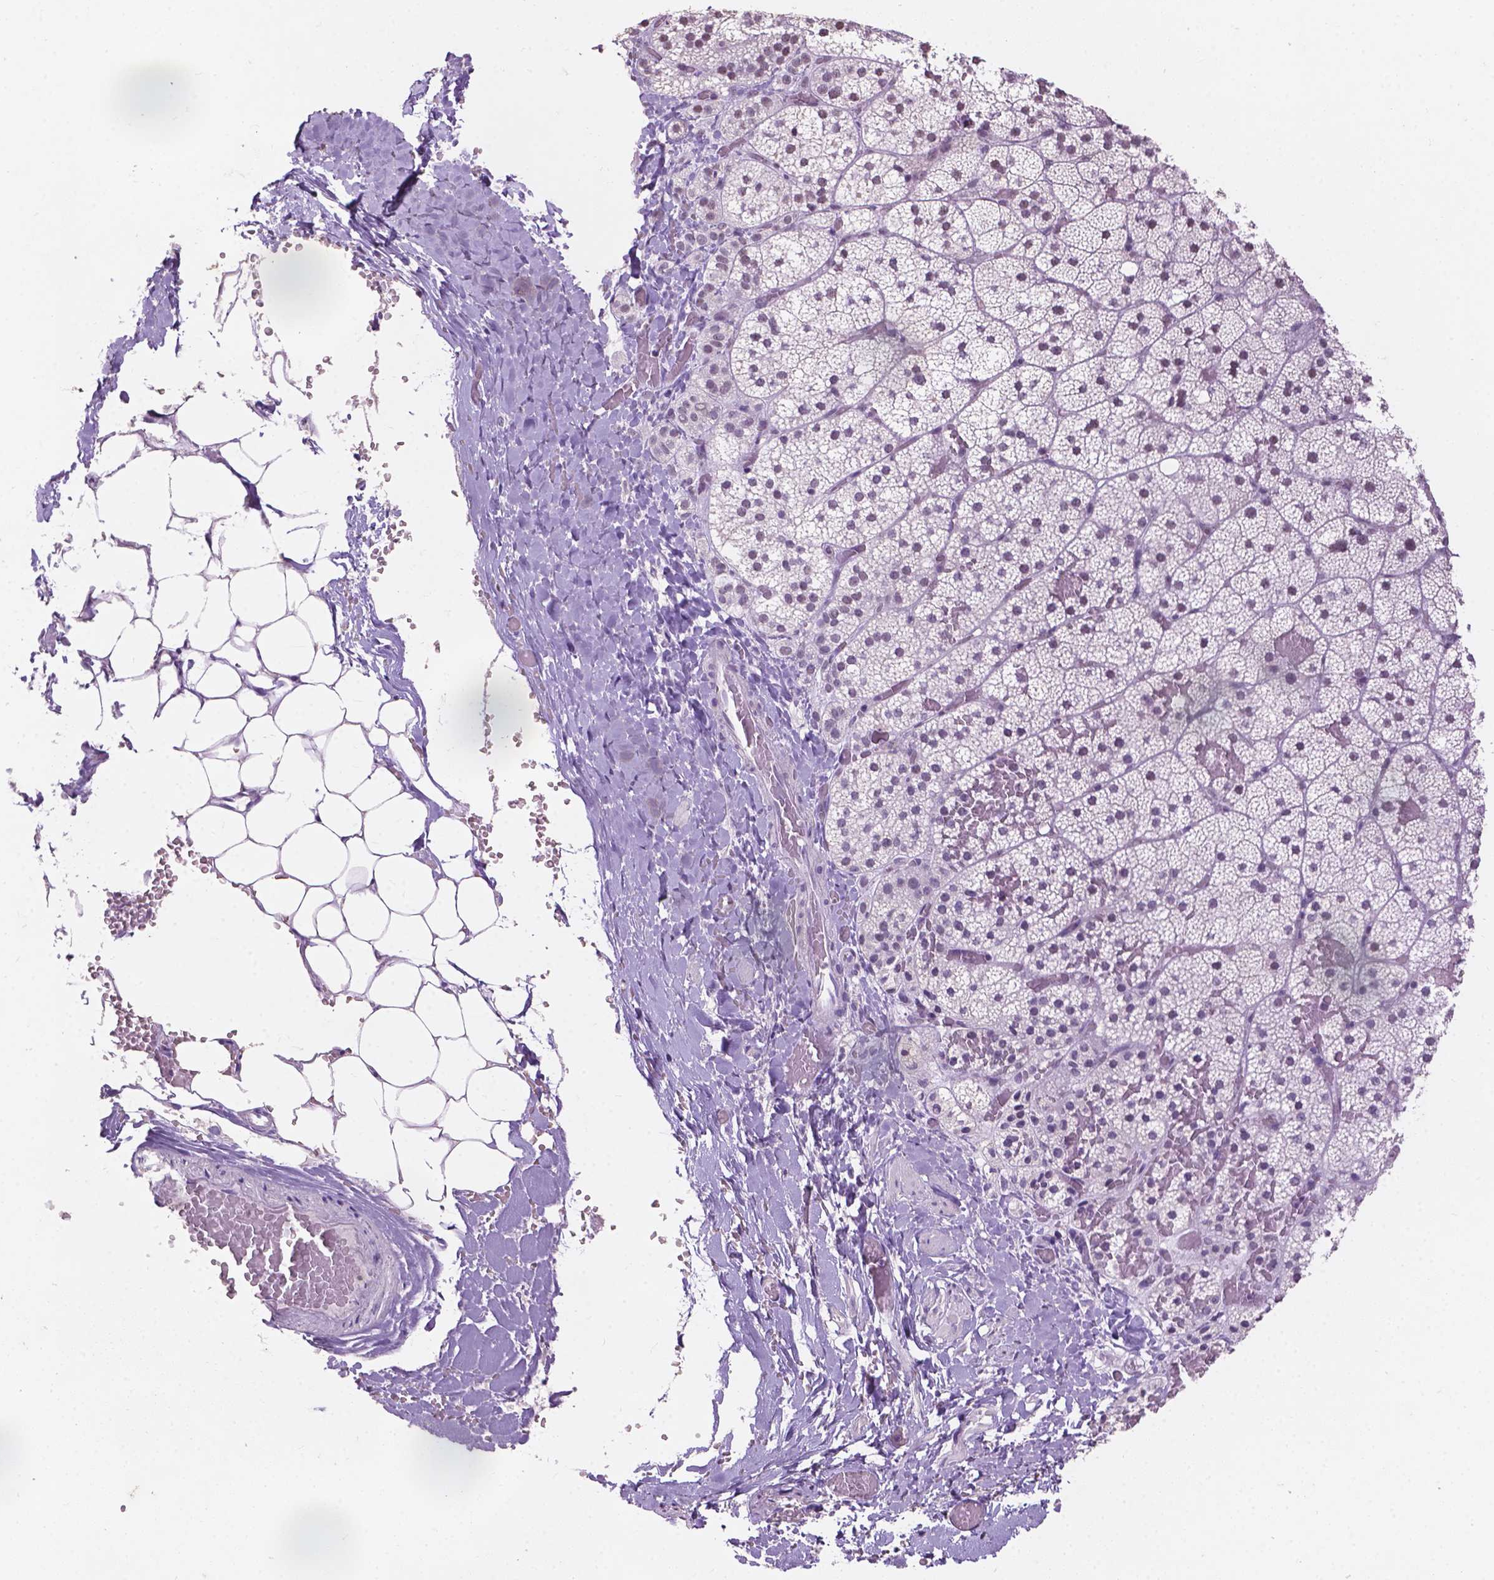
{"staining": {"intensity": "weak", "quantity": "25%-75%", "location": "nuclear"}, "tissue": "adrenal gland", "cell_type": "Glandular cells", "image_type": "normal", "snomed": [{"axis": "morphology", "description": "Normal tissue, NOS"}, {"axis": "topography", "description": "Adrenal gland"}], "caption": "High-magnification brightfield microscopy of normal adrenal gland stained with DAB (3,3'-diaminobenzidine) (brown) and counterstained with hematoxylin (blue). glandular cells exhibit weak nuclear expression is identified in approximately25%-75% of cells.", "gene": "COIL", "patient": {"sex": "male", "age": 53}}